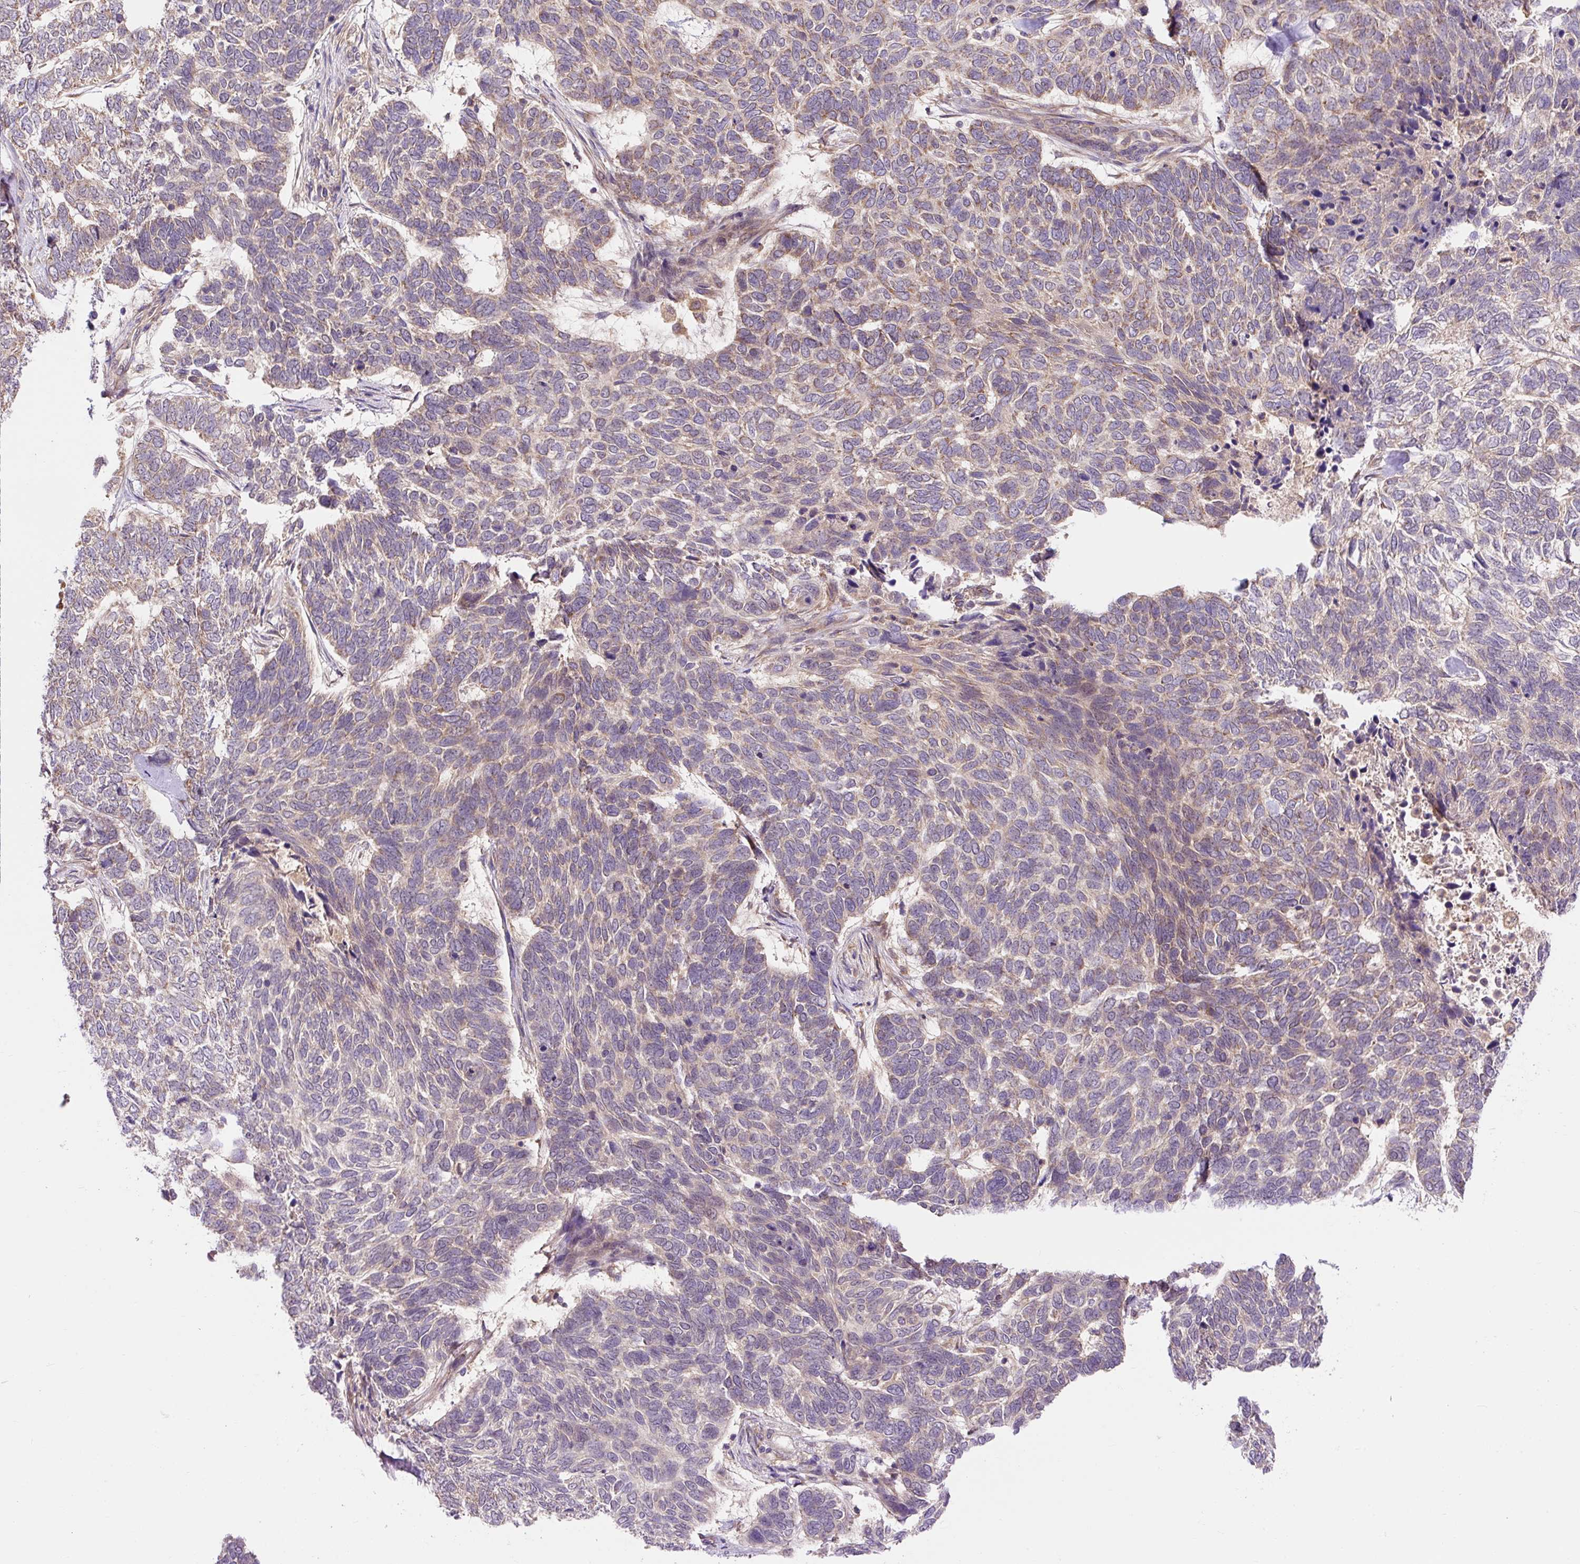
{"staining": {"intensity": "weak", "quantity": "25%-75%", "location": "cytoplasmic/membranous"}, "tissue": "skin cancer", "cell_type": "Tumor cells", "image_type": "cancer", "snomed": [{"axis": "morphology", "description": "Basal cell carcinoma"}, {"axis": "topography", "description": "Skin"}], "caption": "IHC image of skin basal cell carcinoma stained for a protein (brown), which shows low levels of weak cytoplasmic/membranous expression in about 25%-75% of tumor cells.", "gene": "TRIAP1", "patient": {"sex": "female", "age": 65}}